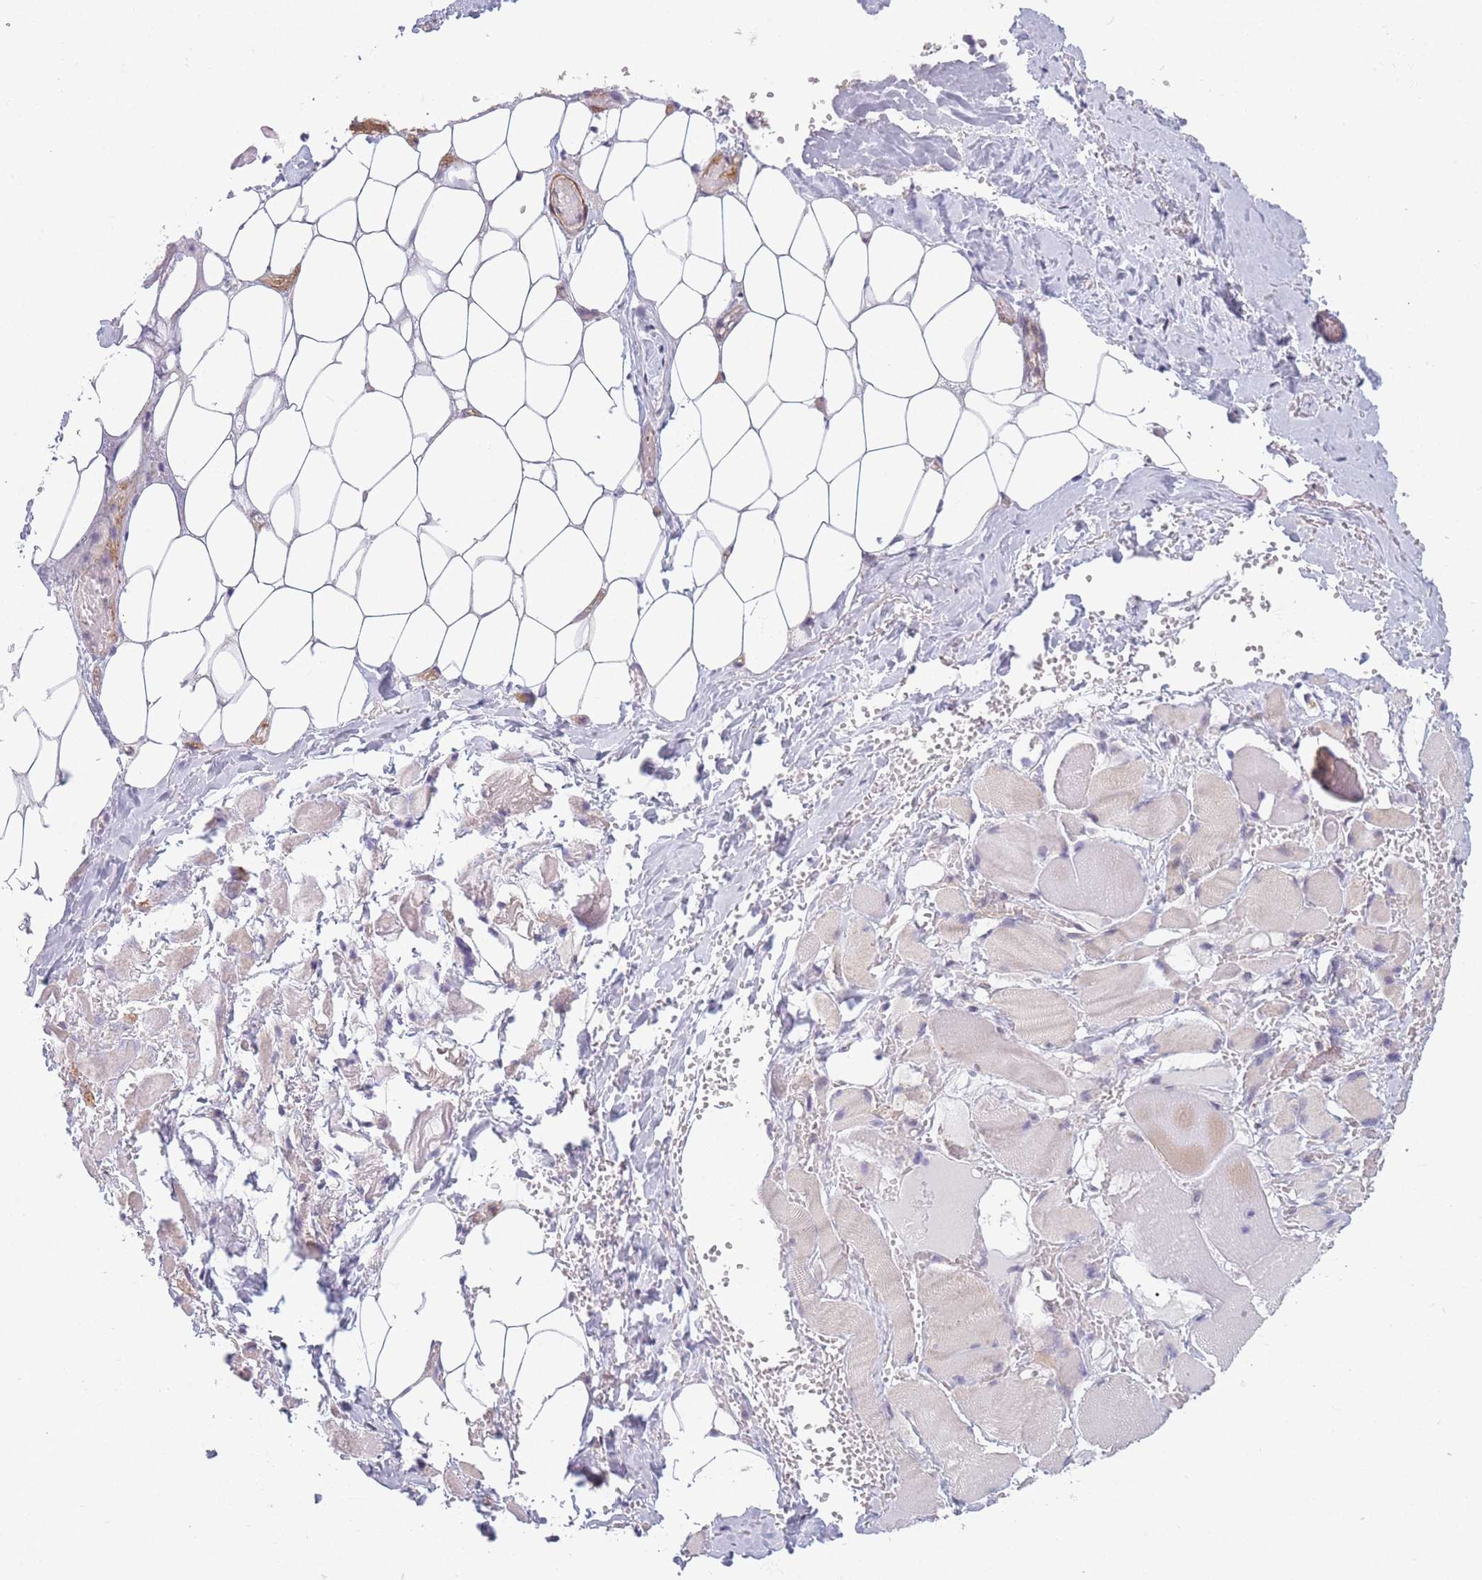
{"staining": {"intensity": "negative", "quantity": "none", "location": "none"}, "tissue": "skeletal muscle", "cell_type": "Myocytes", "image_type": "normal", "snomed": [{"axis": "morphology", "description": "Normal tissue, NOS"}, {"axis": "morphology", "description": "Basal cell carcinoma"}, {"axis": "topography", "description": "Skeletal muscle"}], "caption": "This micrograph is of normal skeletal muscle stained with immunohistochemistry (IHC) to label a protein in brown with the nuclei are counter-stained blue. There is no positivity in myocytes.", "gene": "SIN3B", "patient": {"sex": "female", "age": 64}}